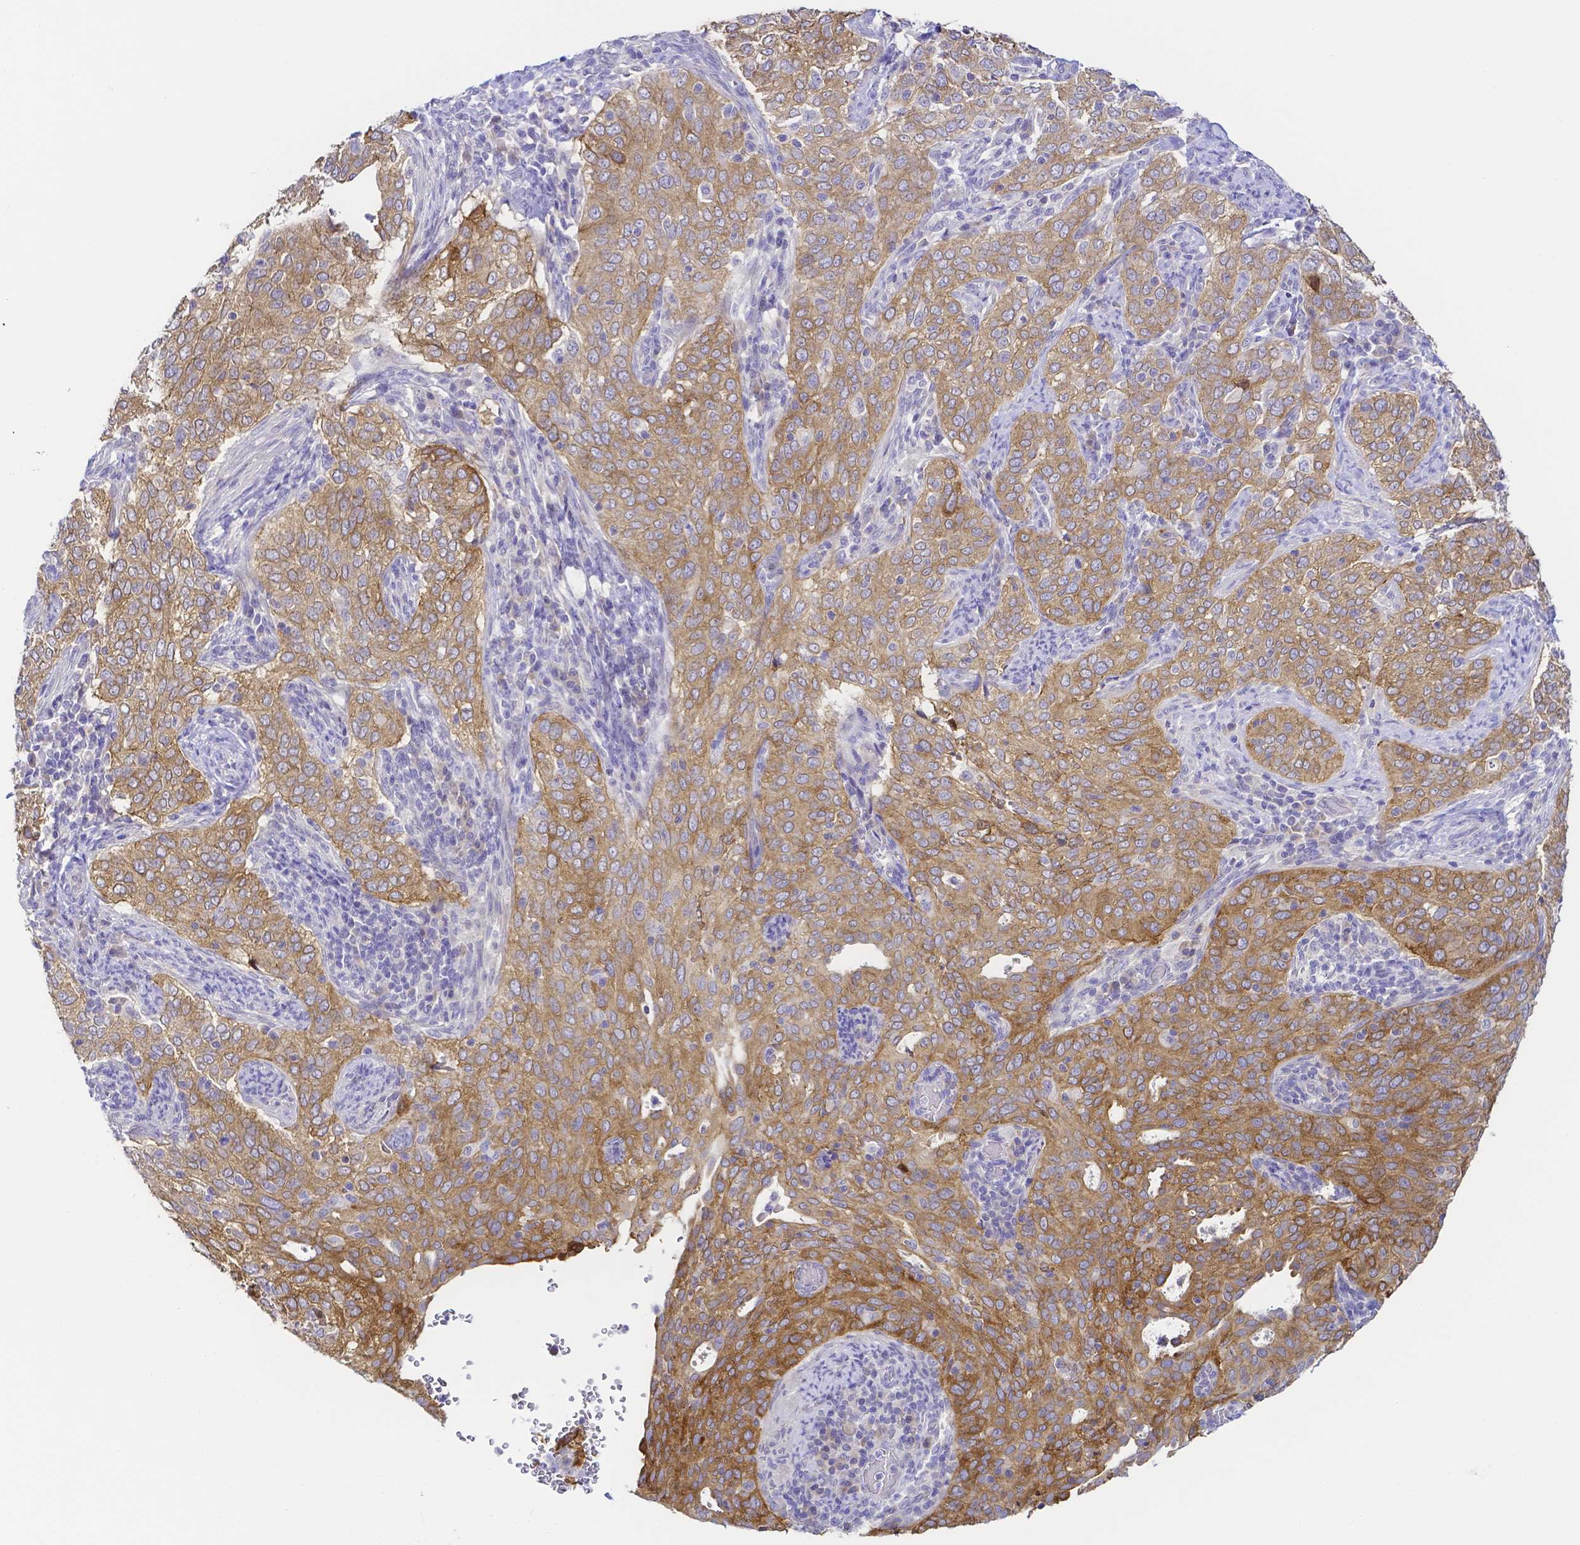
{"staining": {"intensity": "moderate", "quantity": ">75%", "location": "cytoplasmic/membranous"}, "tissue": "cervical cancer", "cell_type": "Tumor cells", "image_type": "cancer", "snomed": [{"axis": "morphology", "description": "Squamous cell carcinoma, NOS"}, {"axis": "topography", "description": "Cervix"}], "caption": "Moderate cytoplasmic/membranous staining is present in about >75% of tumor cells in cervical cancer.", "gene": "PKP3", "patient": {"sex": "female", "age": 38}}